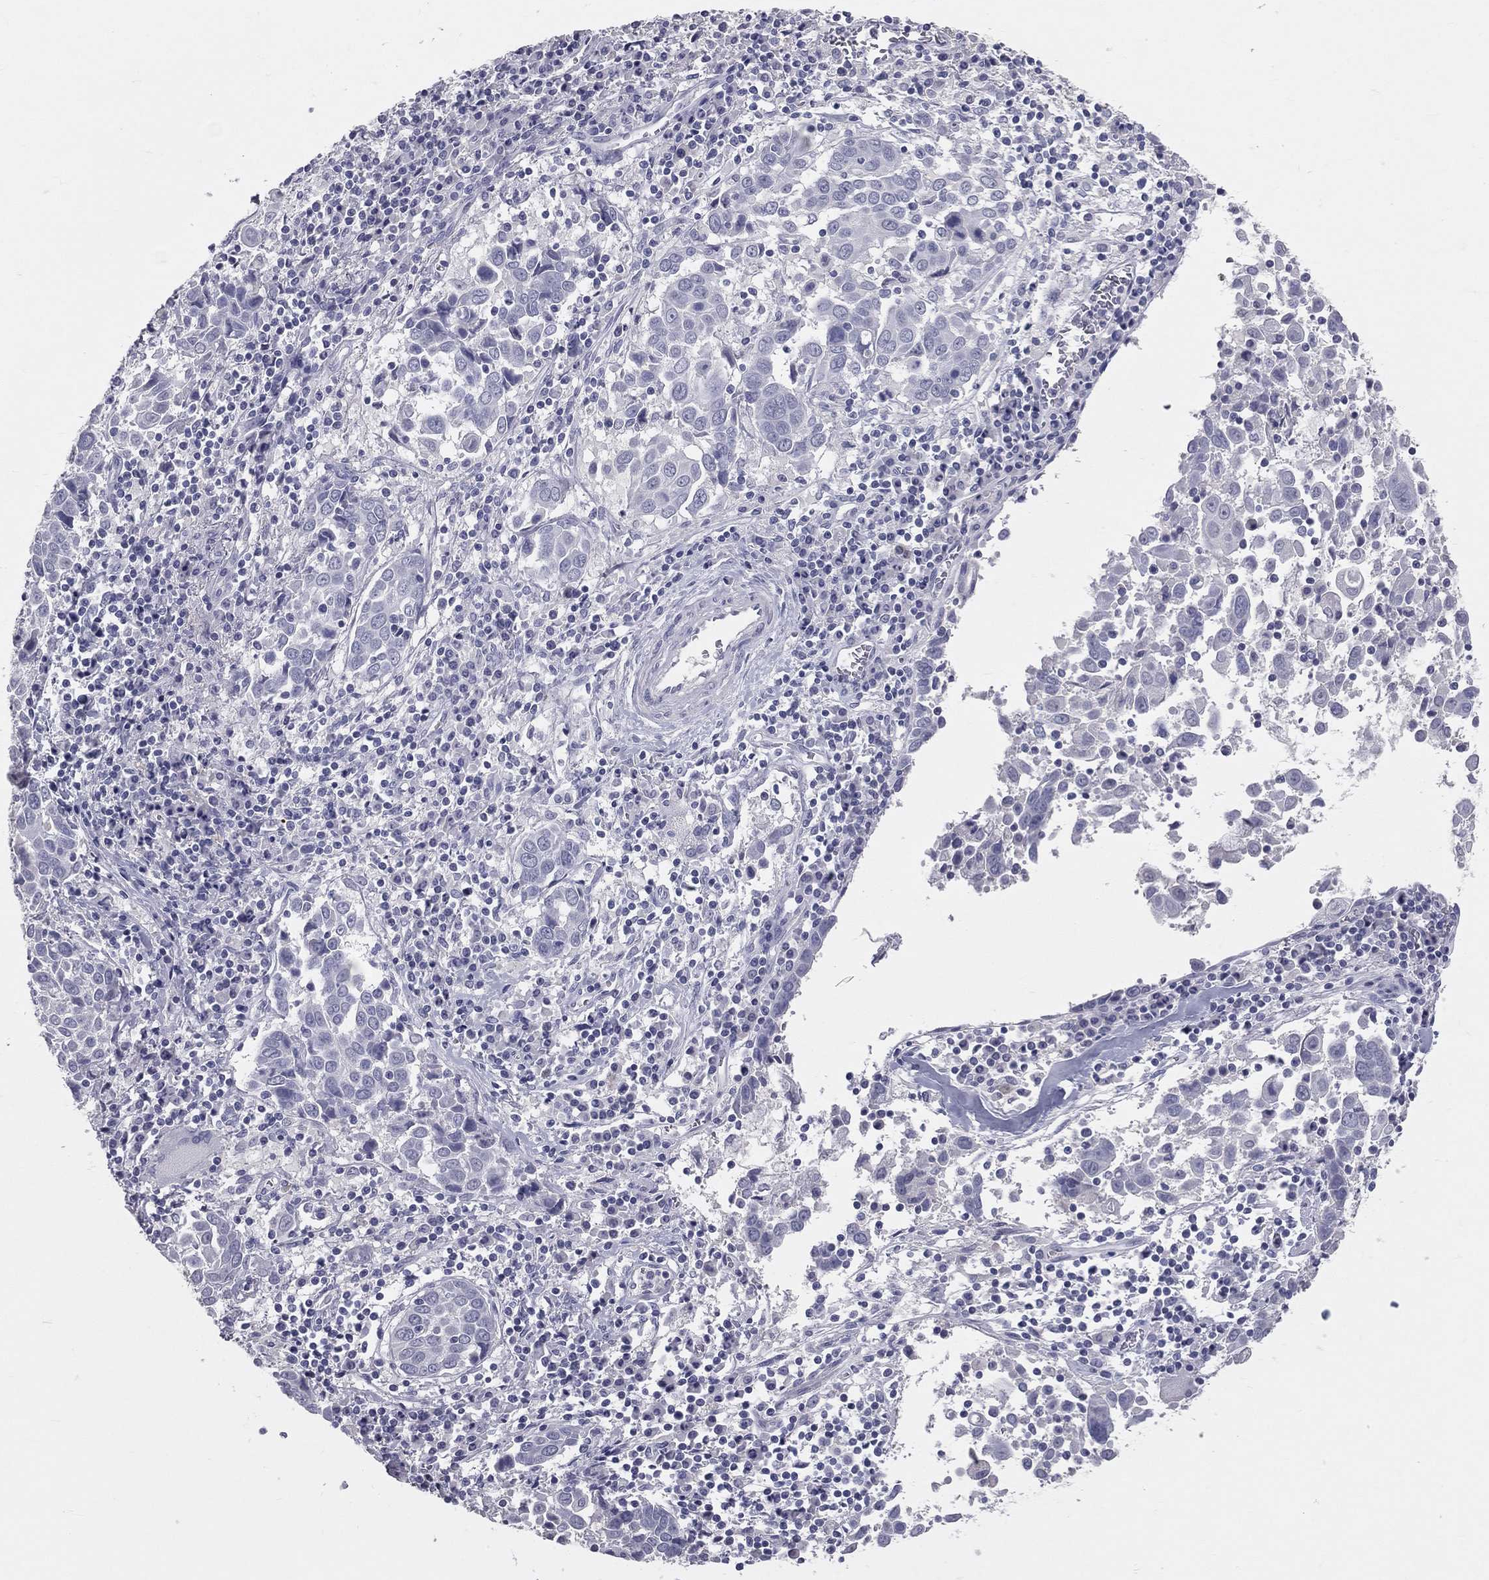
{"staining": {"intensity": "negative", "quantity": "none", "location": "none"}, "tissue": "lung cancer", "cell_type": "Tumor cells", "image_type": "cancer", "snomed": [{"axis": "morphology", "description": "Squamous cell carcinoma, NOS"}, {"axis": "topography", "description": "Lung"}], "caption": "Tumor cells are negative for brown protein staining in lung squamous cell carcinoma.", "gene": "TFPI2", "patient": {"sex": "male", "age": 57}}